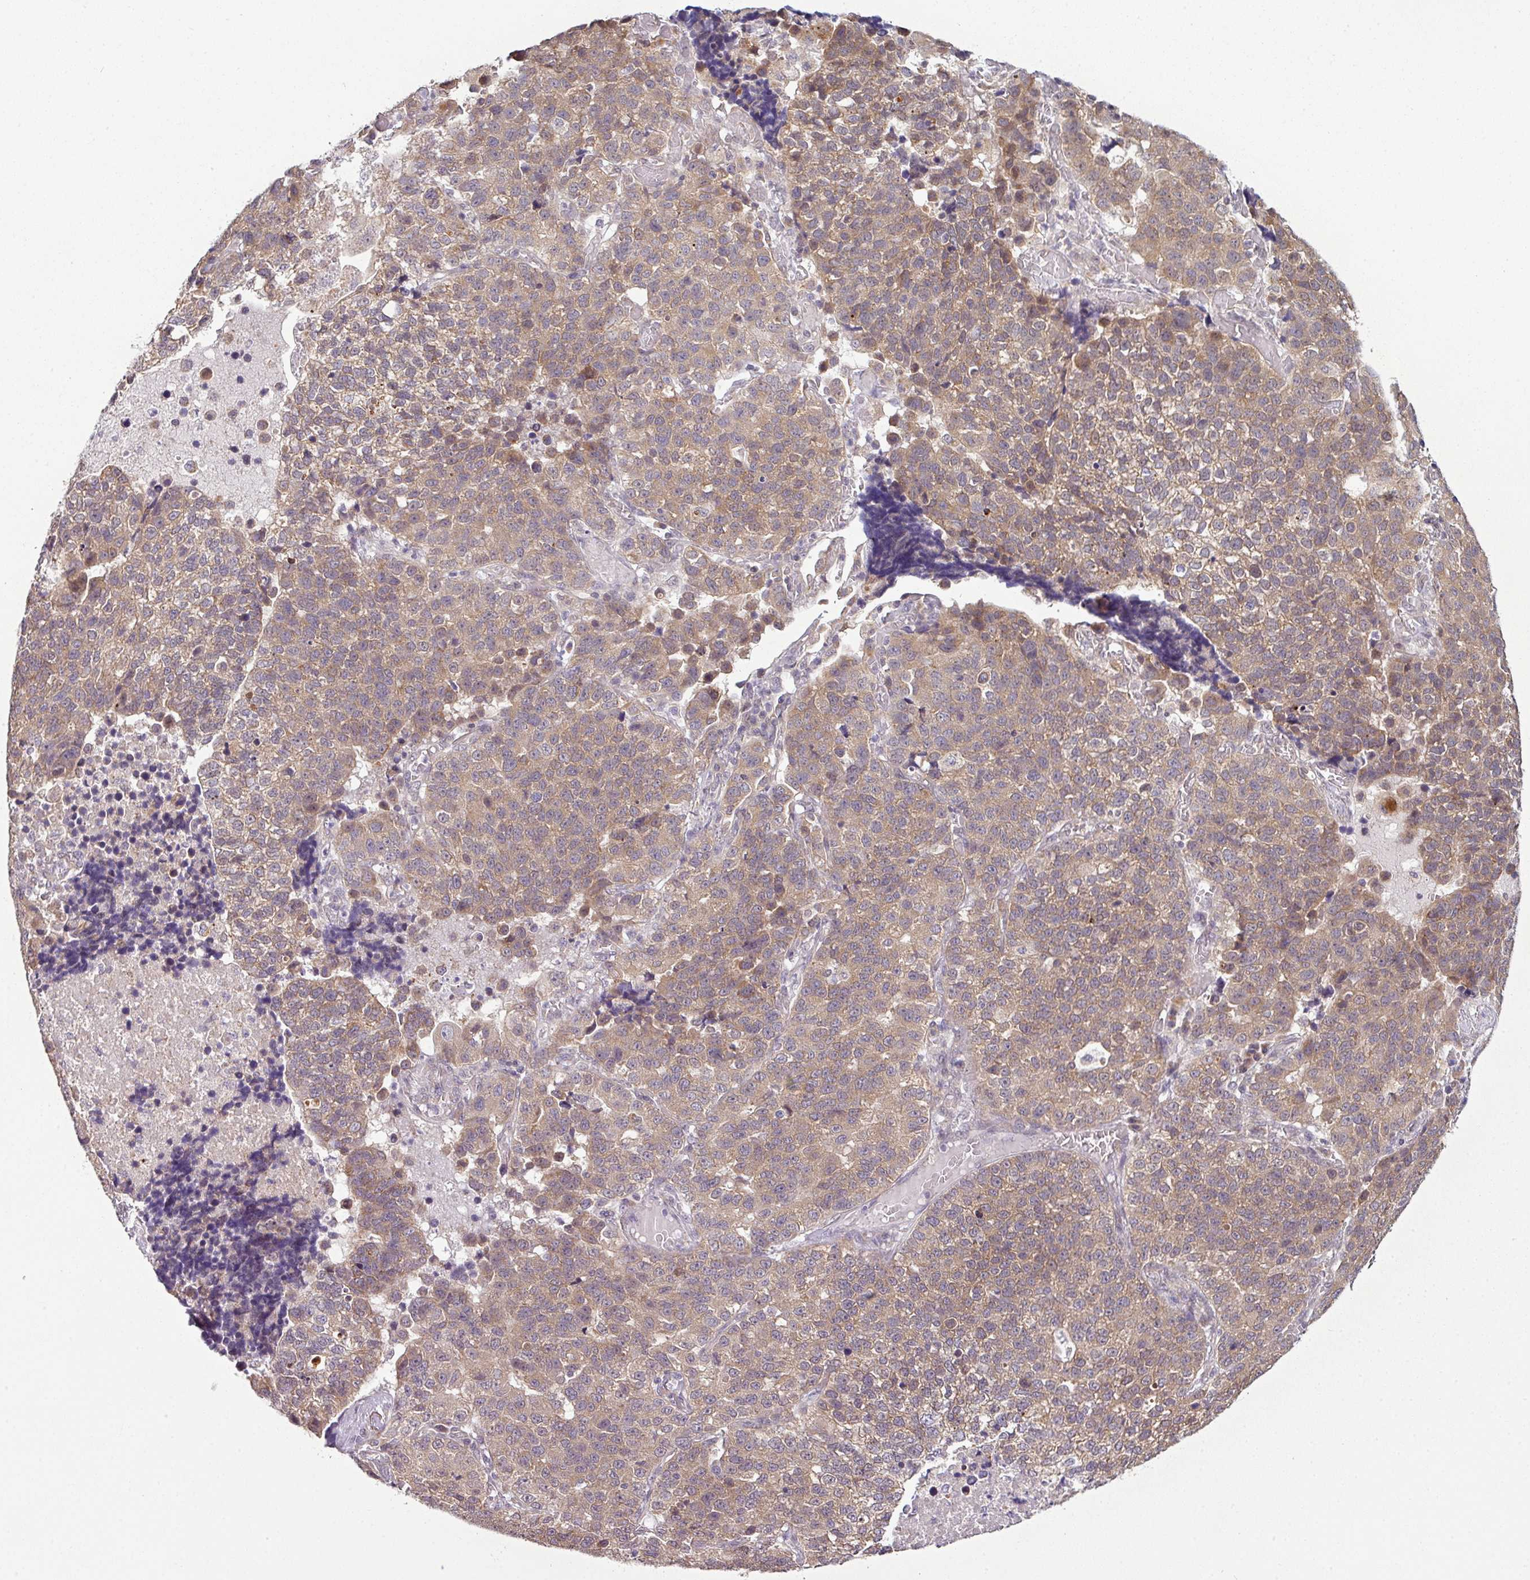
{"staining": {"intensity": "weak", "quantity": ">75%", "location": "cytoplasmic/membranous"}, "tissue": "lung cancer", "cell_type": "Tumor cells", "image_type": "cancer", "snomed": [{"axis": "morphology", "description": "Adenocarcinoma, NOS"}, {"axis": "topography", "description": "Lung"}], "caption": "Lung adenocarcinoma stained with DAB immunohistochemistry (IHC) shows low levels of weak cytoplasmic/membranous positivity in approximately >75% of tumor cells.", "gene": "DERPC", "patient": {"sex": "male", "age": 49}}